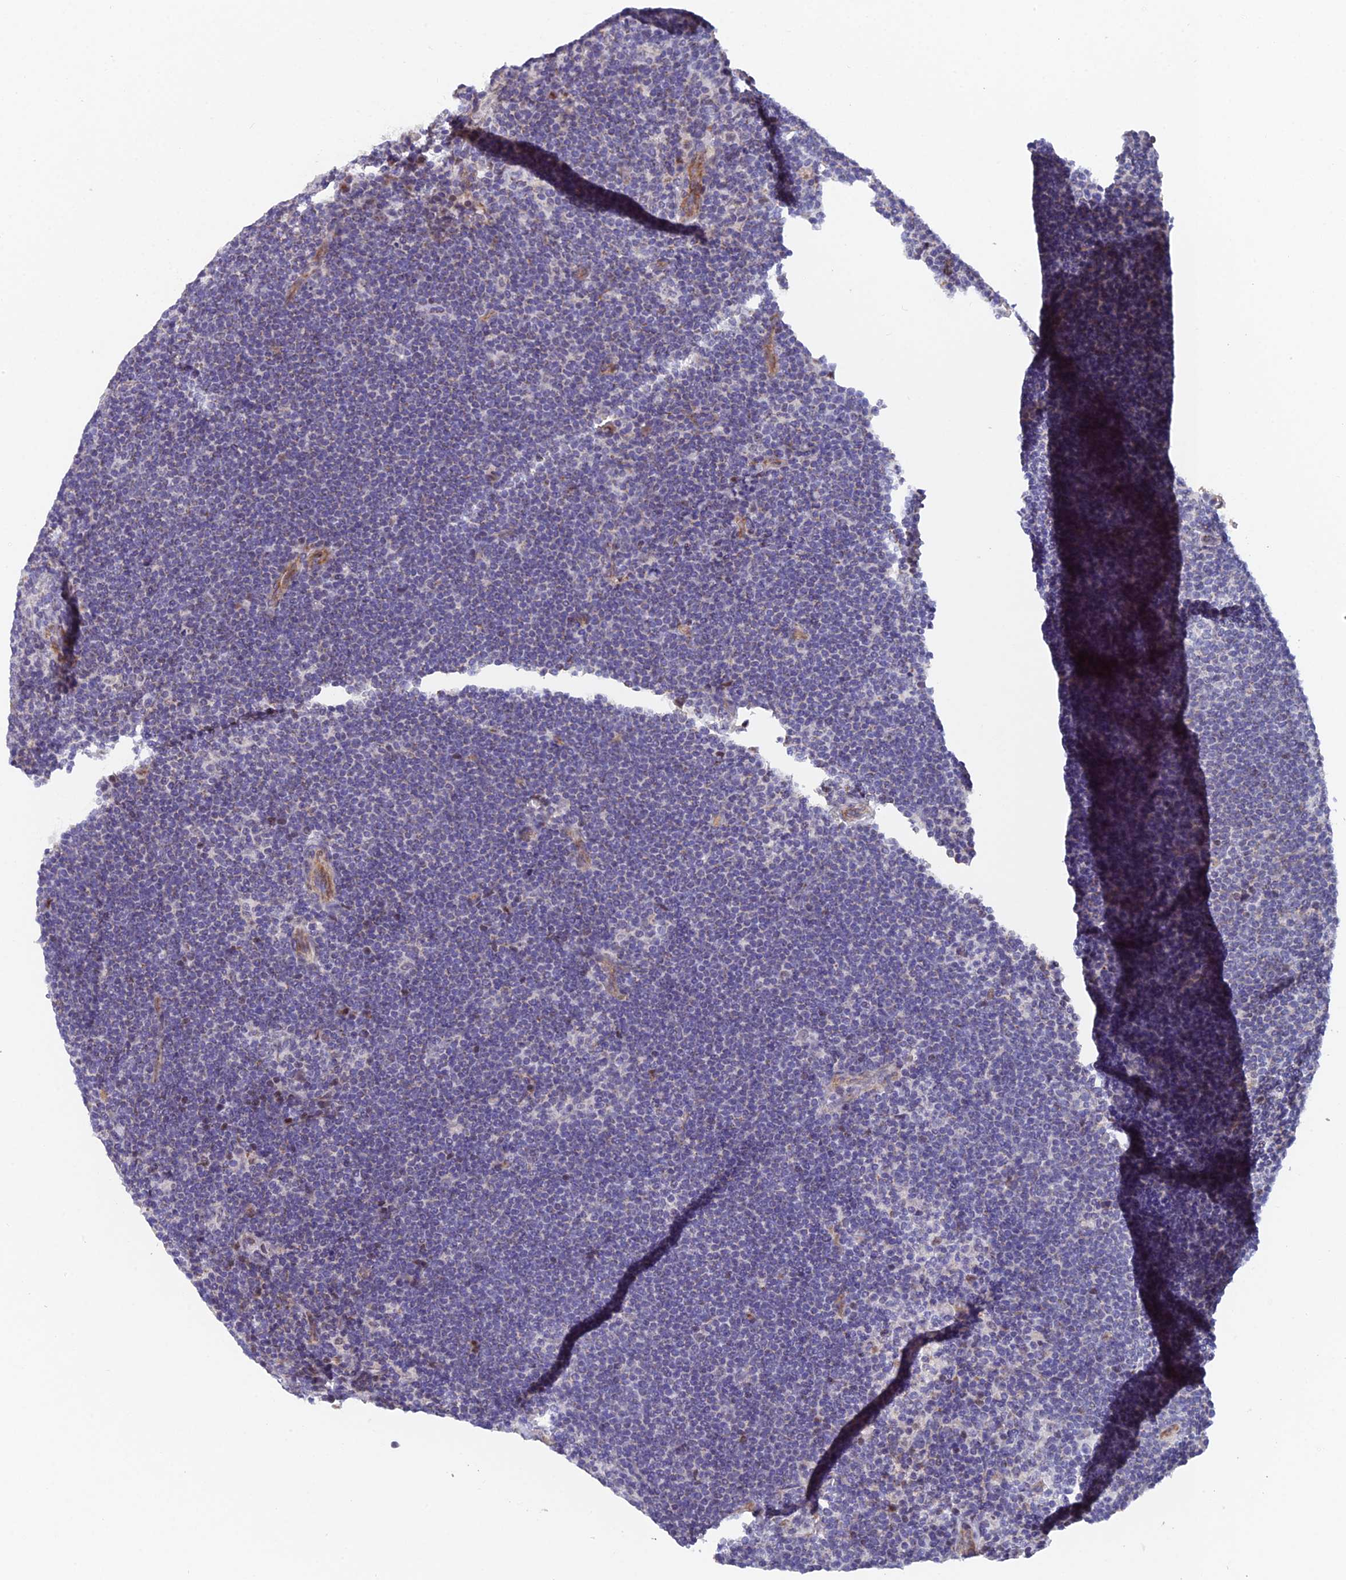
{"staining": {"intensity": "negative", "quantity": "none", "location": "none"}, "tissue": "lymphoma", "cell_type": "Tumor cells", "image_type": "cancer", "snomed": [{"axis": "morphology", "description": "Hodgkin's disease, NOS"}, {"axis": "topography", "description": "Lymph node"}], "caption": "Human lymphoma stained for a protein using immunohistochemistry (IHC) displays no staining in tumor cells.", "gene": "XKR9", "patient": {"sex": "female", "age": 57}}